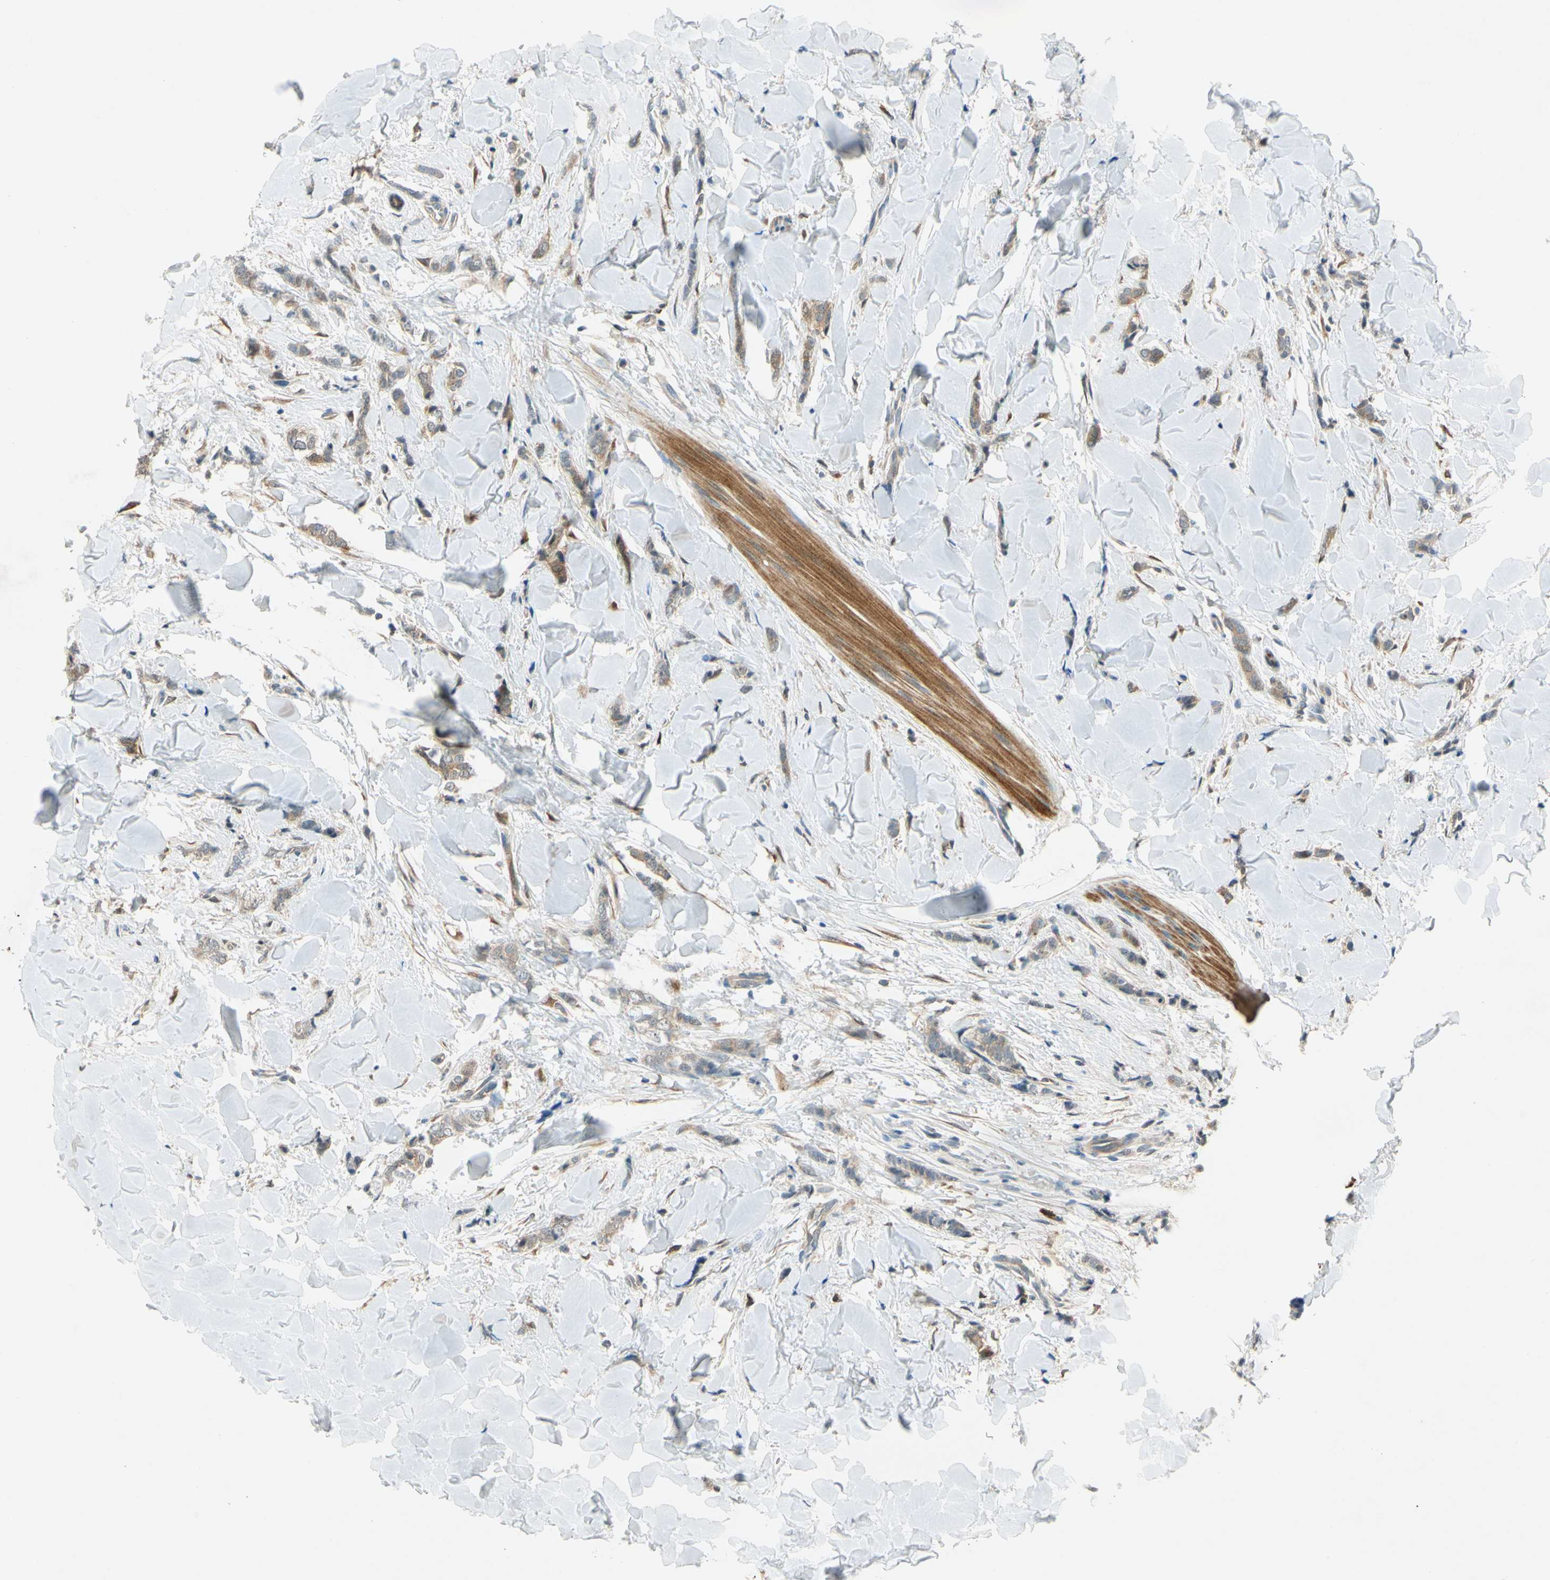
{"staining": {"intensity": "moderate", "quantity": ">75%", "location": "cytoplasmic/membranous"}, "tissue": "breast cancer", "cell_type": "Tumor cells", "image_type": "cancer", "snomed": [{"axis": "morphology", "description": "Lobular carcinoma"}, {"axis": "topography", "description": "Skin"}, {"axis": "topography", "description": "Breast"}], "caption": "This is a histology image of IHC staining of breast cancer, which shows moderate staining in the cytoplasmic/membranous of tumor cells.", "gene": "WIPI1", "patient": {"sex": "female", "age": 46}}